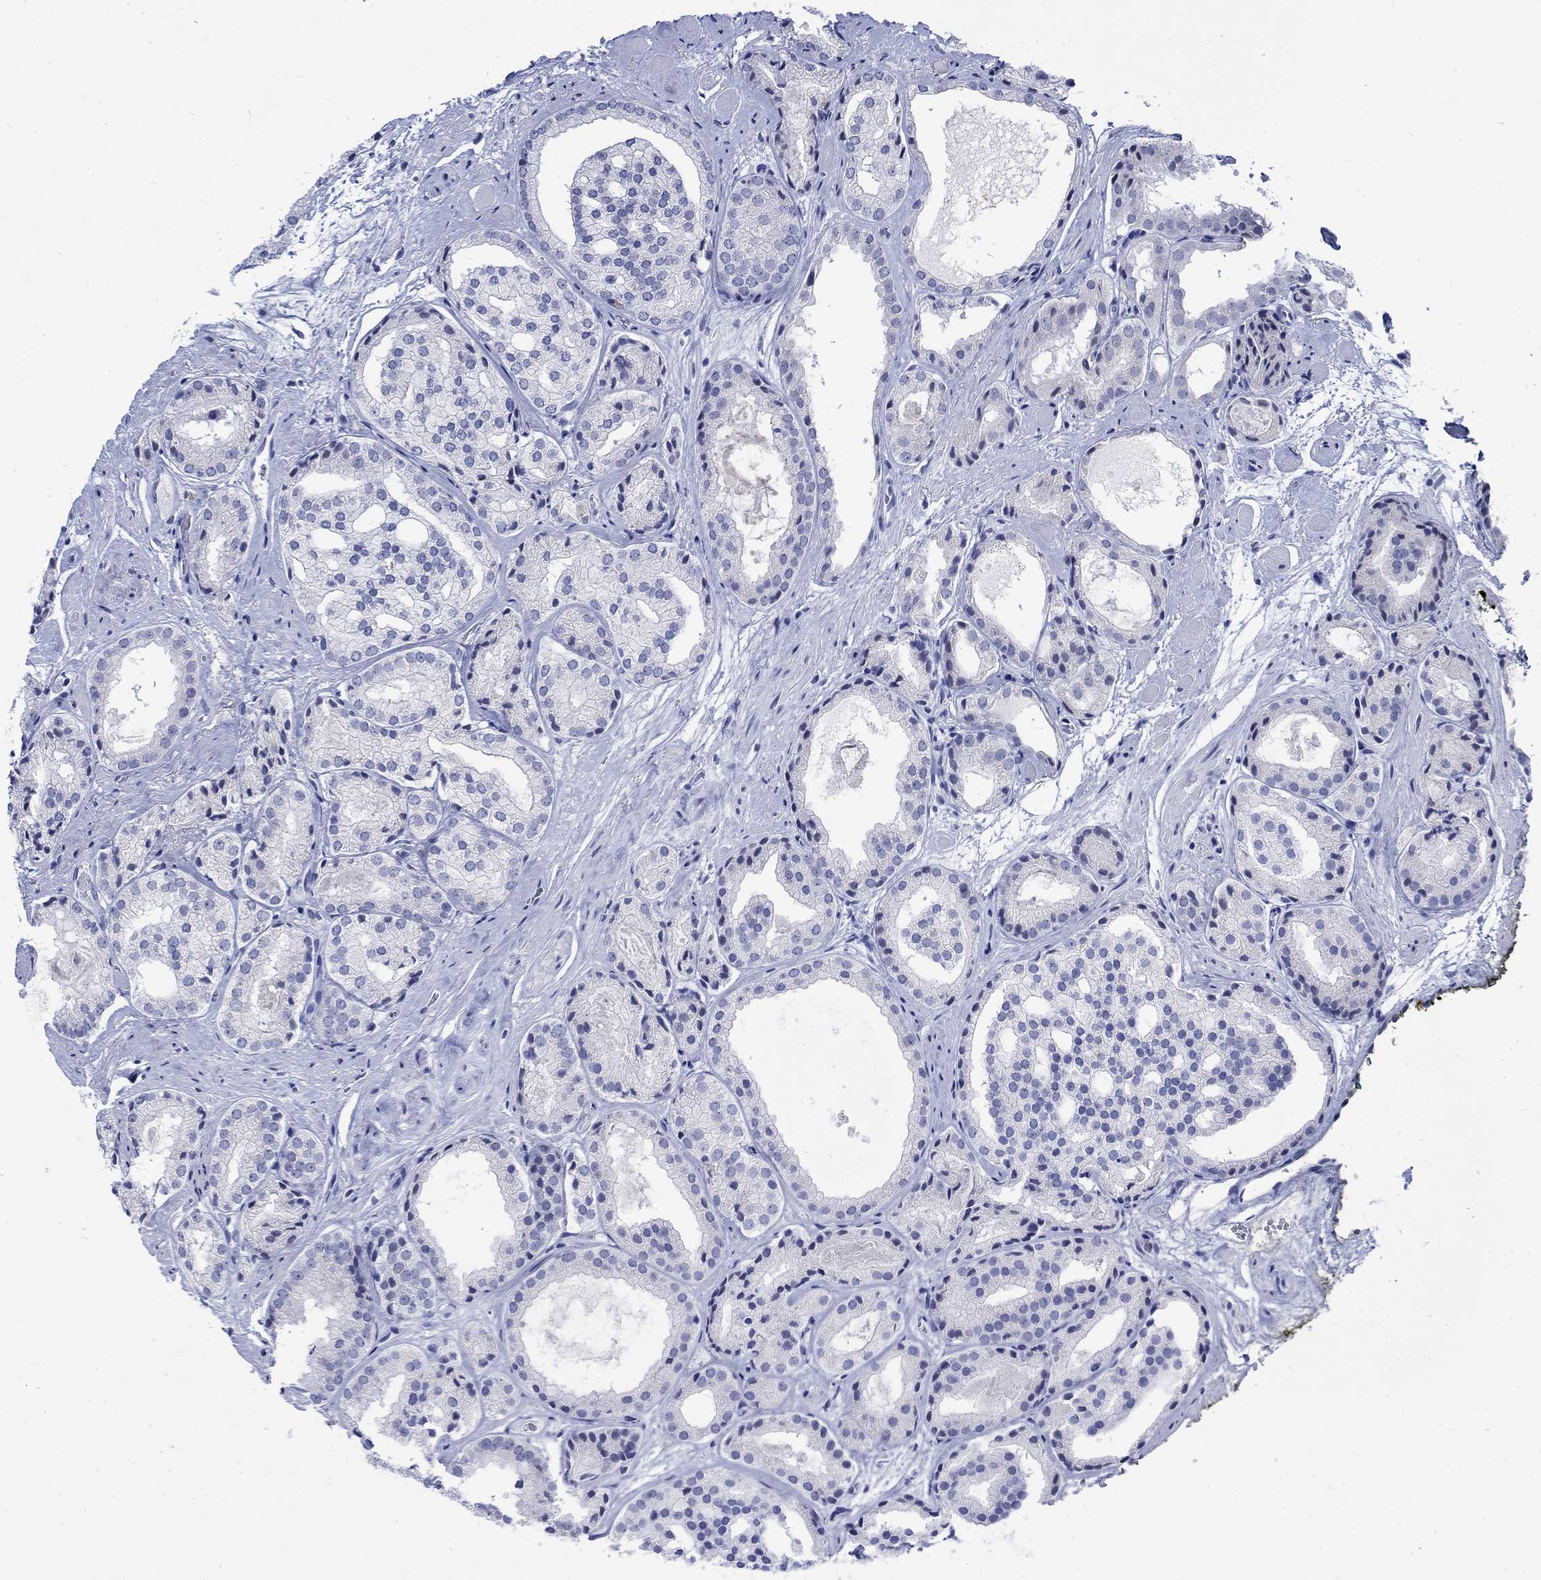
{"staining": {"intensity": "negative", "quantity": "none", "location": "none"}, "tissue": "prostate cancer", "cell_type": "Tumor cells", "image_type": "cancer", "snomed": [{"axis": "morphology", "description": "Adenocarcinoma, Low grade"}, {"axis": "topography", "description": "Prostate"}], "caption": "IHC photomicrograph of neoplastic tissue: human prostate adenocarcinoma (low-grade) stained with DAB exhibits no significant protein staining in tumor cells.", "gene": "KRT76", "patient": {"sex": "male", "age": 69}}